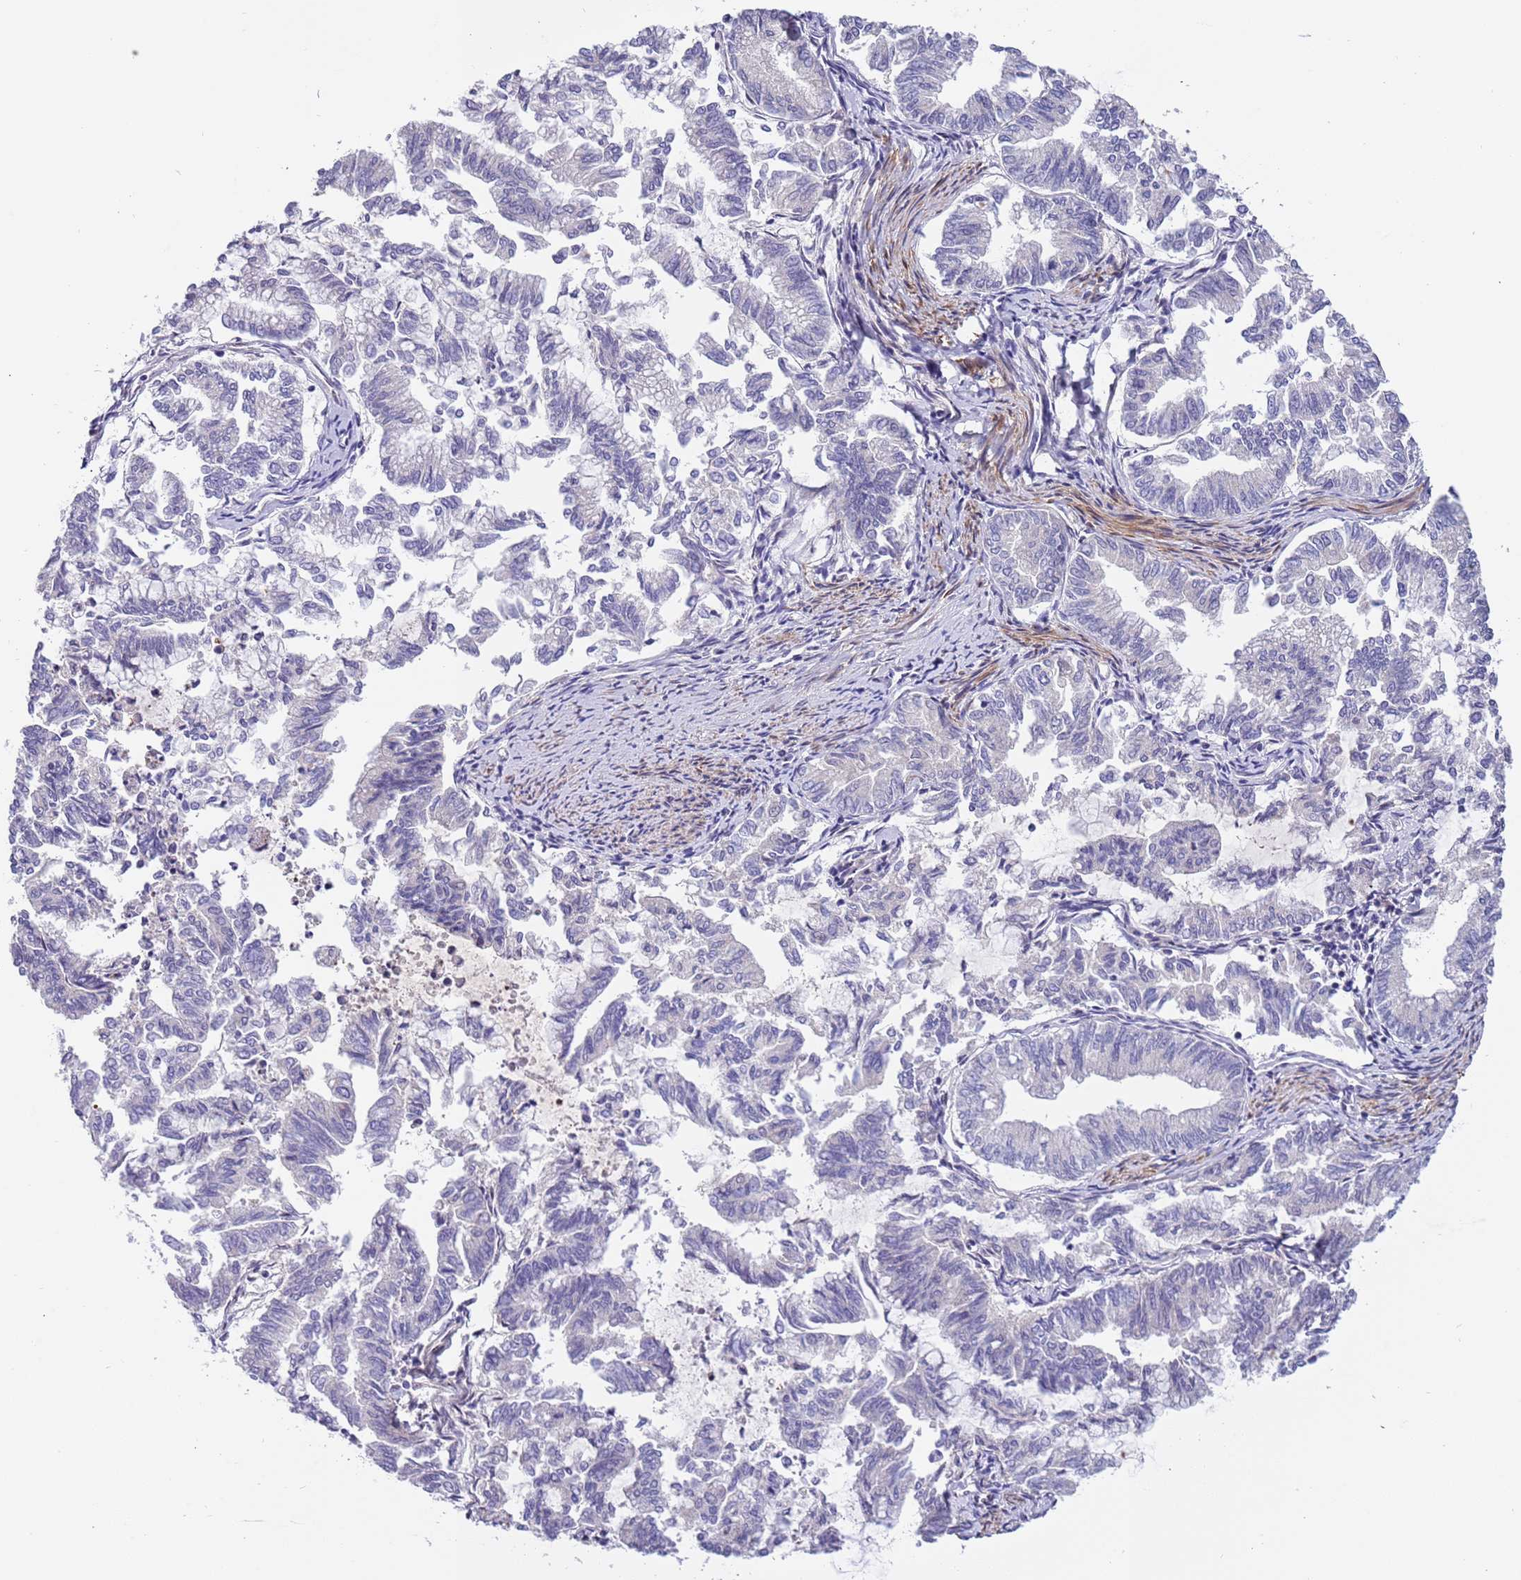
{"staining": {"intensity": "negative", "quantity": "none", "location": "none"}, "tissue": "endometrial cancer", "cell_type": "Tumor cells", "image_type": "cancer", "snomed": [{"axis": "morphology", "description": "Adenocarcinoma, NOS"}, {"axis": "topography", "description": "Endometrium"}], "caption": "Adenocarcinoma (endometrial) stained for a protein using immunohistochemistry (IHC) exhibits no positivity tumor cells.", "gene": "PLEKHH1", "patient": {"sex": "female", "age": 79}}